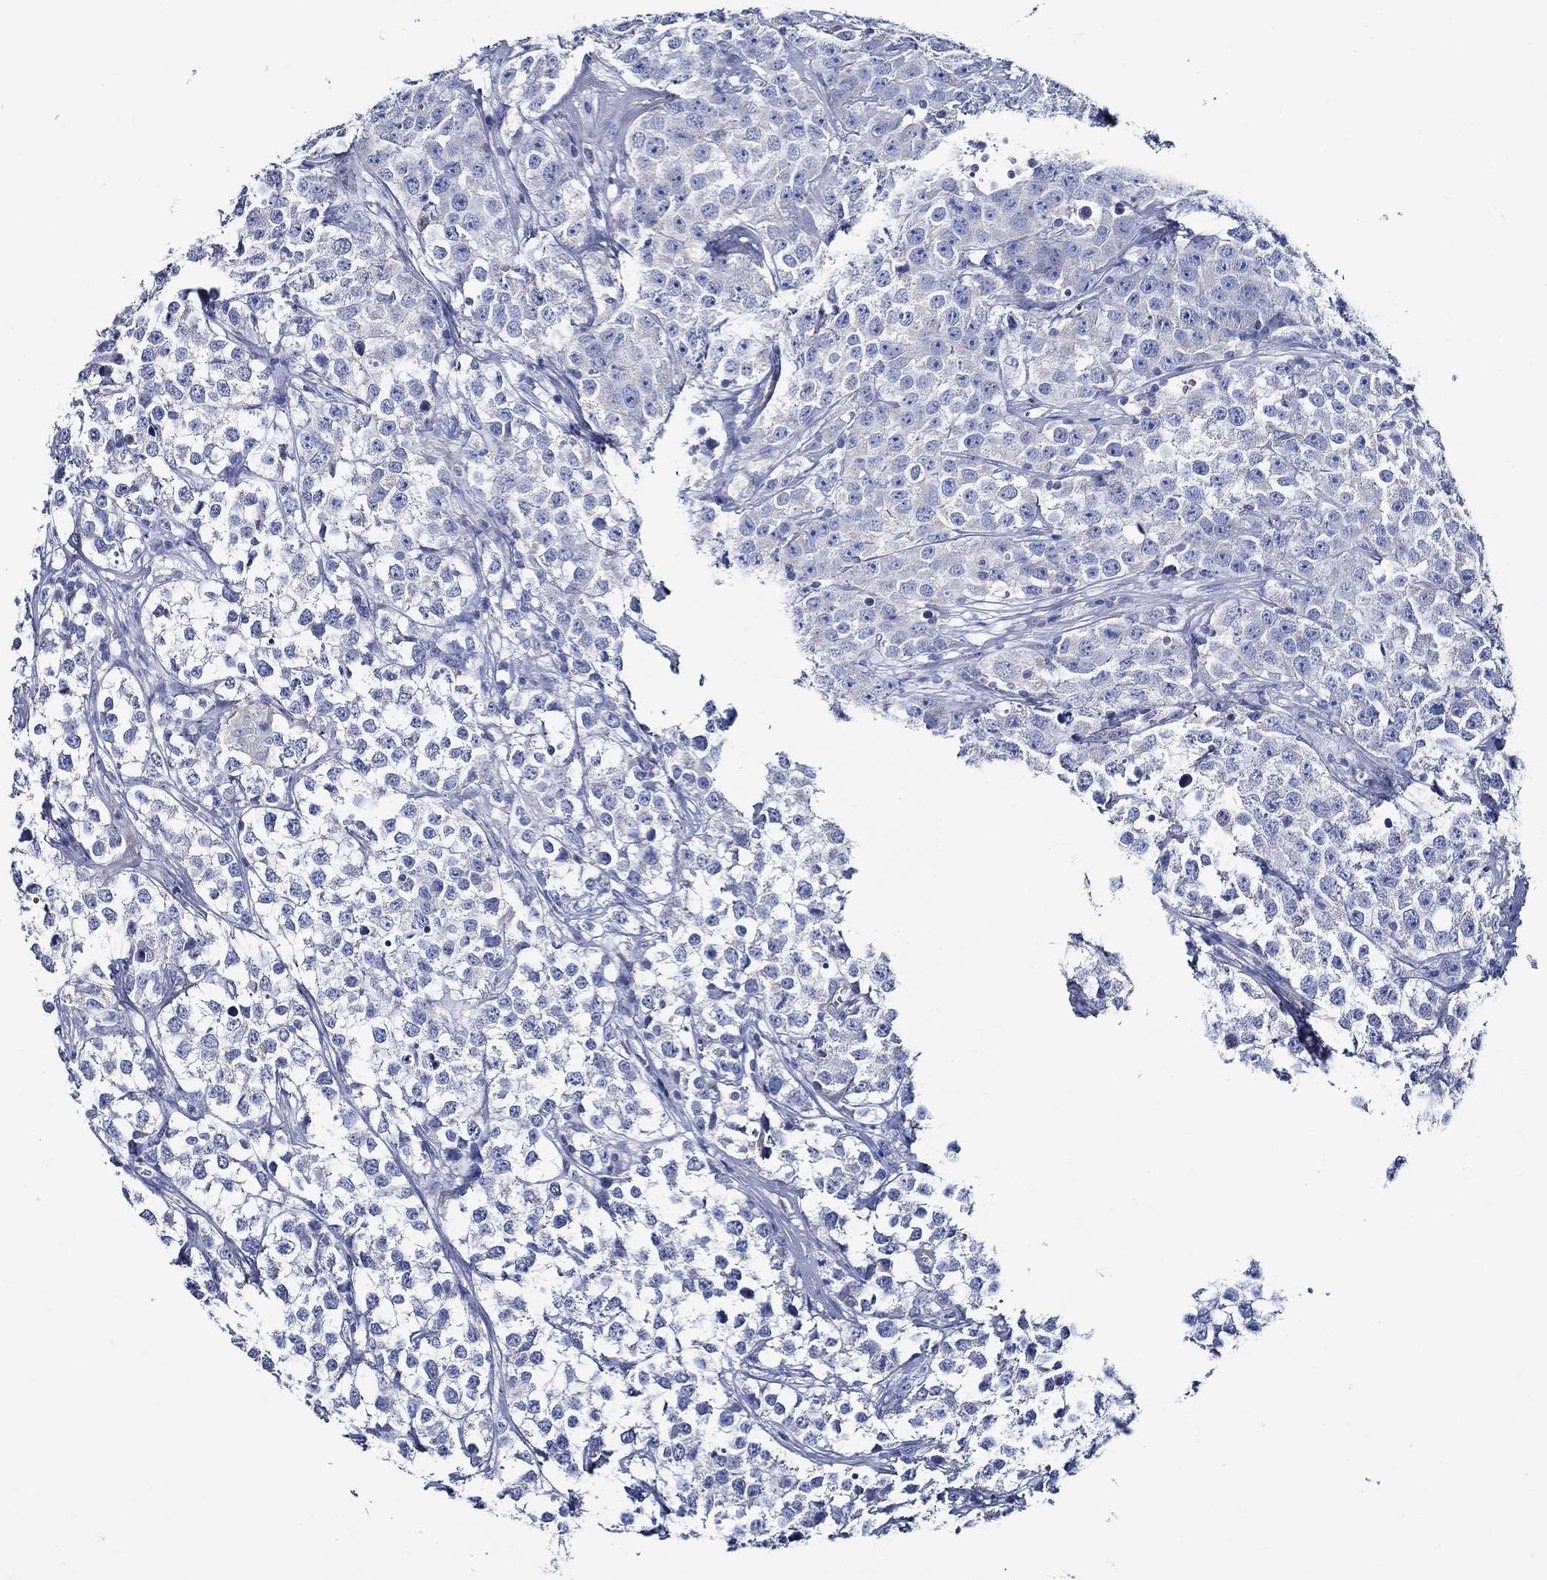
{"staining": {"intensity": "negative", "quantity": "none", "location": "none"}, "tissue": "testis cancer", "cell_type": "Tumor cells", "image_type": "cancer", "snomed": [{"axis": "morphology", "description": "Seminoma, NOS"}, {"axis": "topography", "description": "Testis"}], "caption": "Immunohistochemistry photomicrograph of human testis seminoma stained for a protein (brown), which exhibits no positivity in tumor cells.", "gene": "SKOR1", "patient": {"sex": "male", "age": 59}}